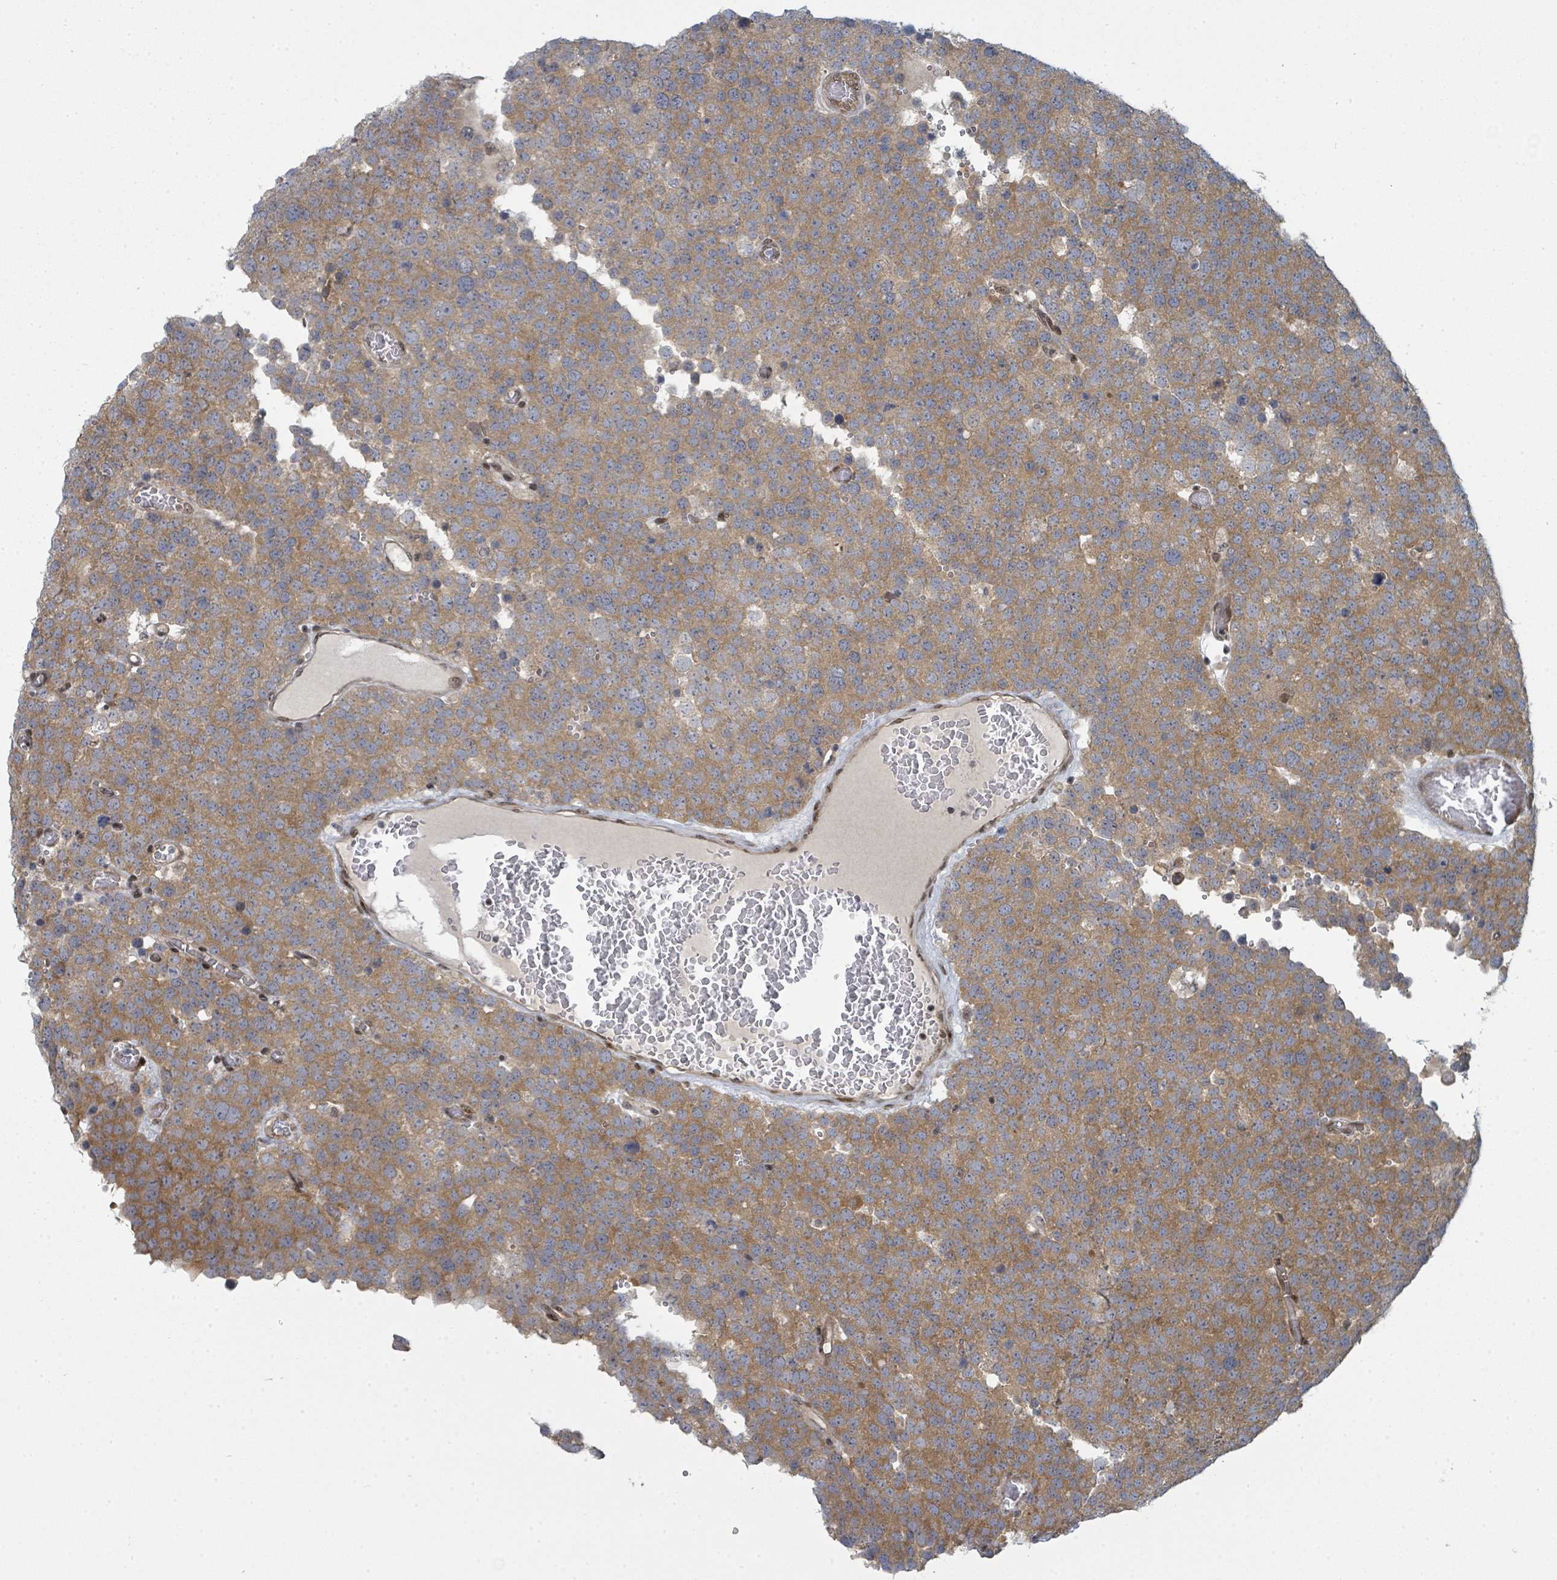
{"staining": {"intensity": "moderate", "quantity": ">75%", "location": "cytoplasmic/membranous"}, "tissue": "testis cancer", "cell_type": "Tumor cells", "image_type": "cancer", "snomed": [{"axis": "morphology", "description": "Normal tissue, NOS"}, {"axis": "morphology", "description": "Seminoma, NOS"}, {"axis": "topography", "description": "Testis"}], "caption": "This is a histology image of IHC staining of seminoma (testis), which shows moderate positivity in the cytoplasmic/membranous of tumor cells.", "gene": "PSMG2", "patient": {"sex": "male", "age": 71}}